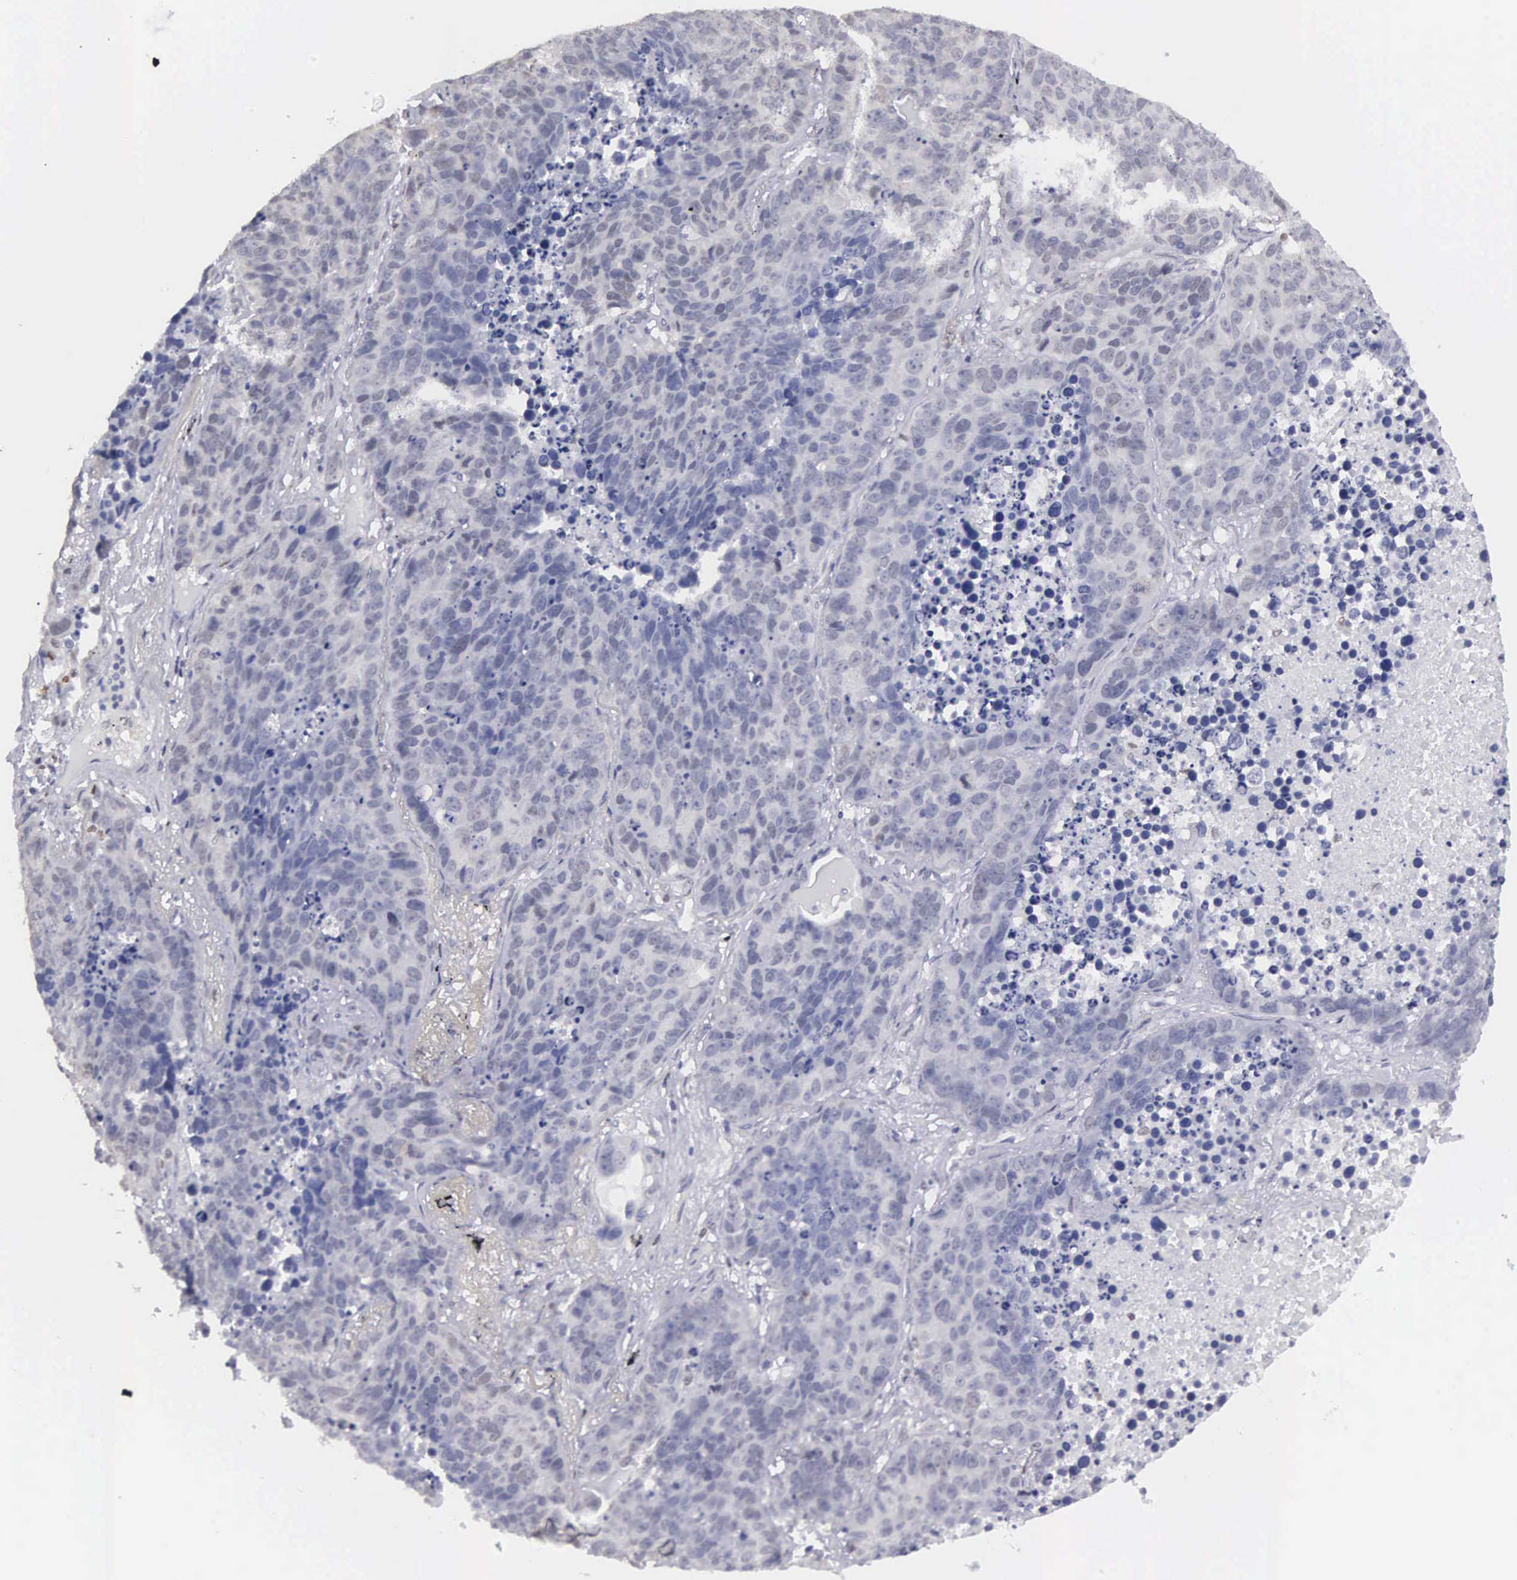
{"staining": {"intensity": "negative", "quantity": "none", "location": "none"}, "tissue": "lung cancer", "cell_type": "Tumor cells", "image_type": "cancer", "snomed": [{"axis": "morphology", "description": "Carcinoid, malignant, NOS"}, {"axis": "topography", "description": "Lung"}], "caption": "Tumor cells show no significant protein staining in lung cancer. Brightfield microscopy of immunohistochemistry (IHC) stained with DAB (3,3'-diaminobenzidine) (brown) and hematoxylin (blue), captured at high magnification.", "gene": "ETV6", "patient": {"sex": "male", "age": 60}}